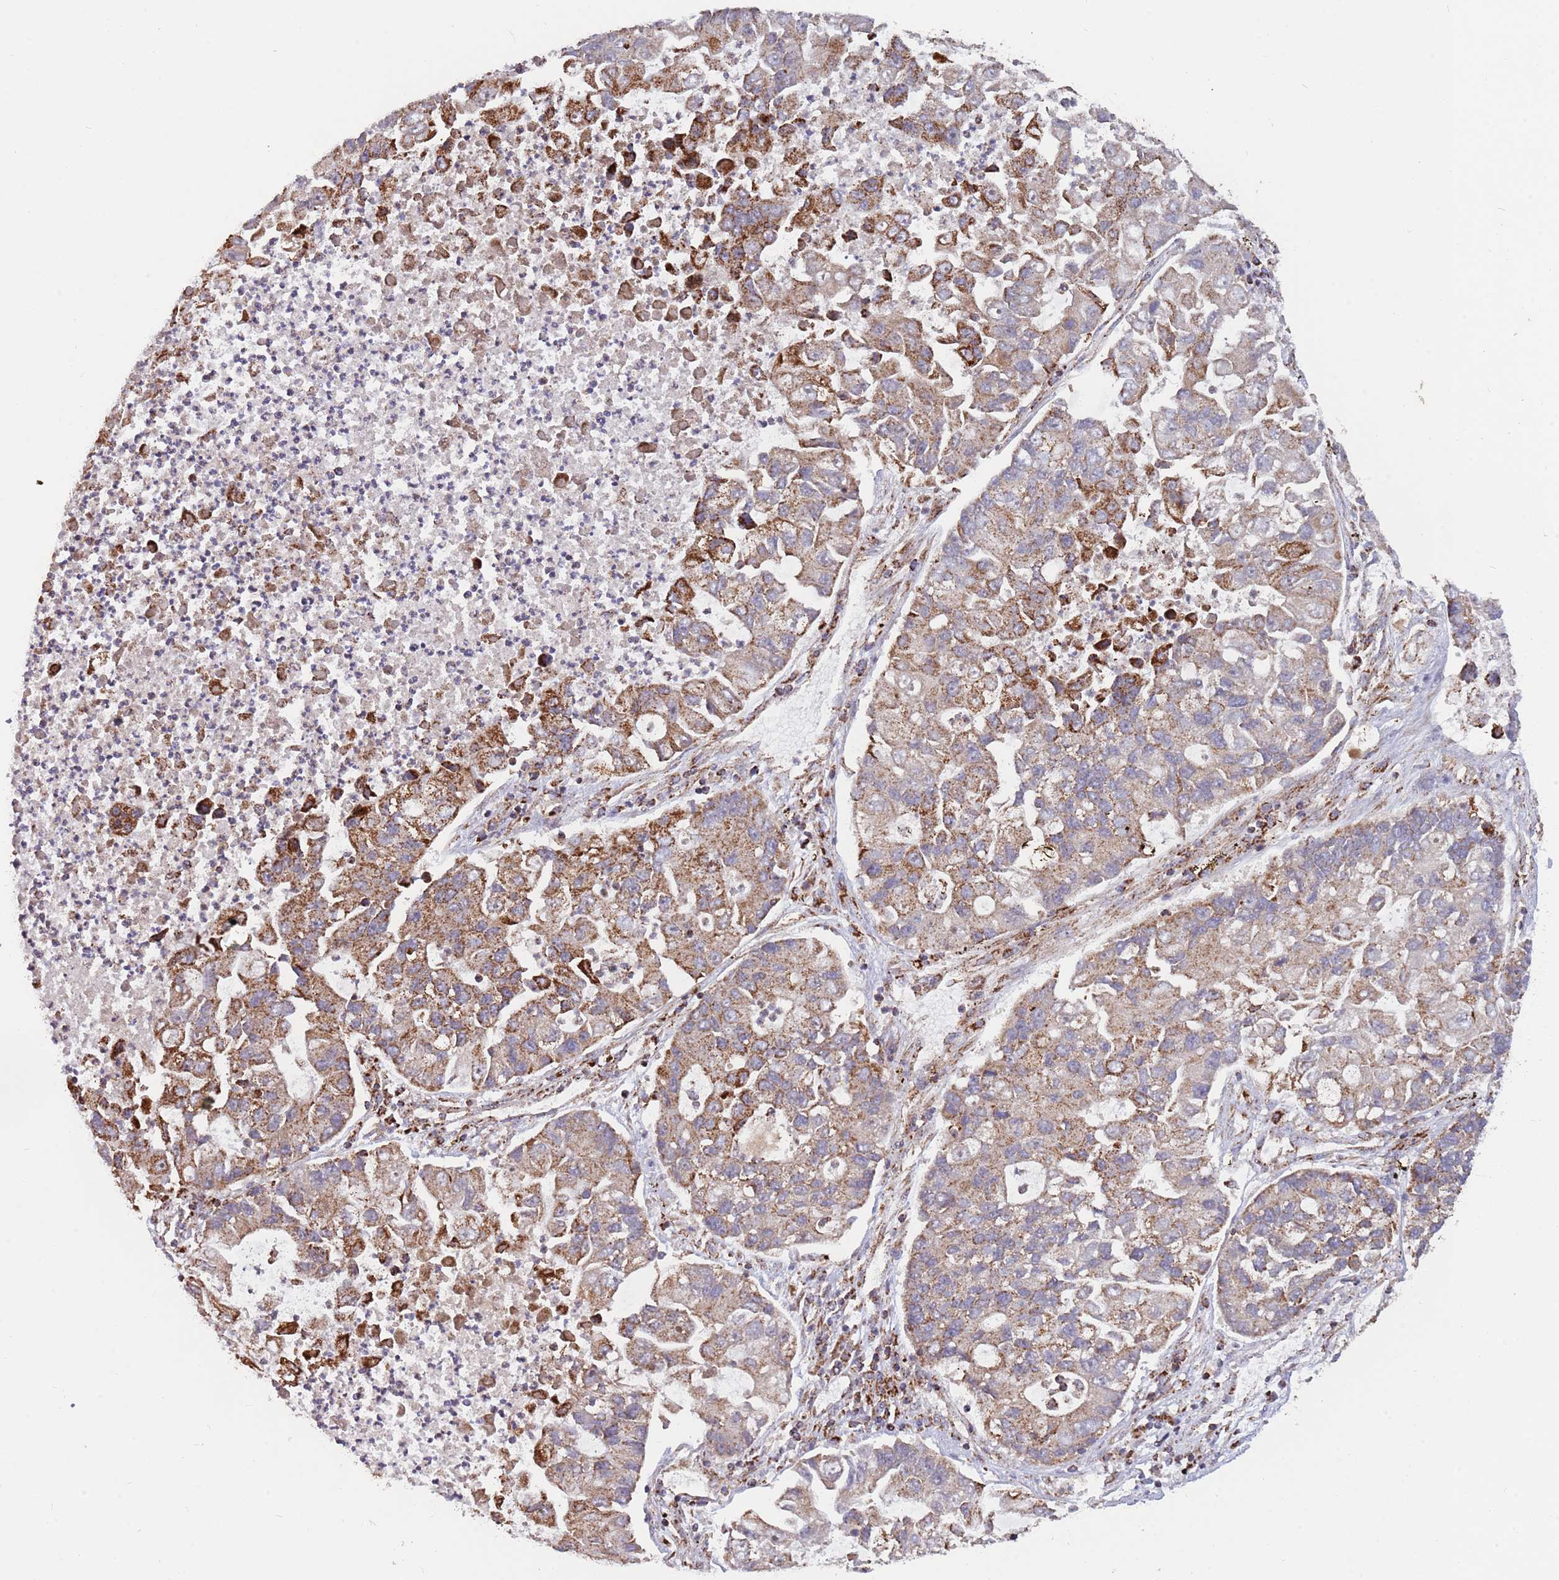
{"staining": {"intensity": "moderate", "quantity": "25%-75%", "location": "cytoplasmic/membranous"}, "tissue": "lung cancer", "cell_type": "Tumor cells", "image_type": "cancer", "snomed": [{"axis": "morphology", "description": "Adenocarcinoma, NOS"}, {"axis": "topography", "description": "Lung"}], "caption": "IHC of human lung cancer (adenocarcinoma) demonstrates medium levels of moderate cytoplasmic/membranous positivity in approximately 25%-75% of tumor cells.", "gene": "ATP5PD", "patient": {"sex": "female", "age": 51}}